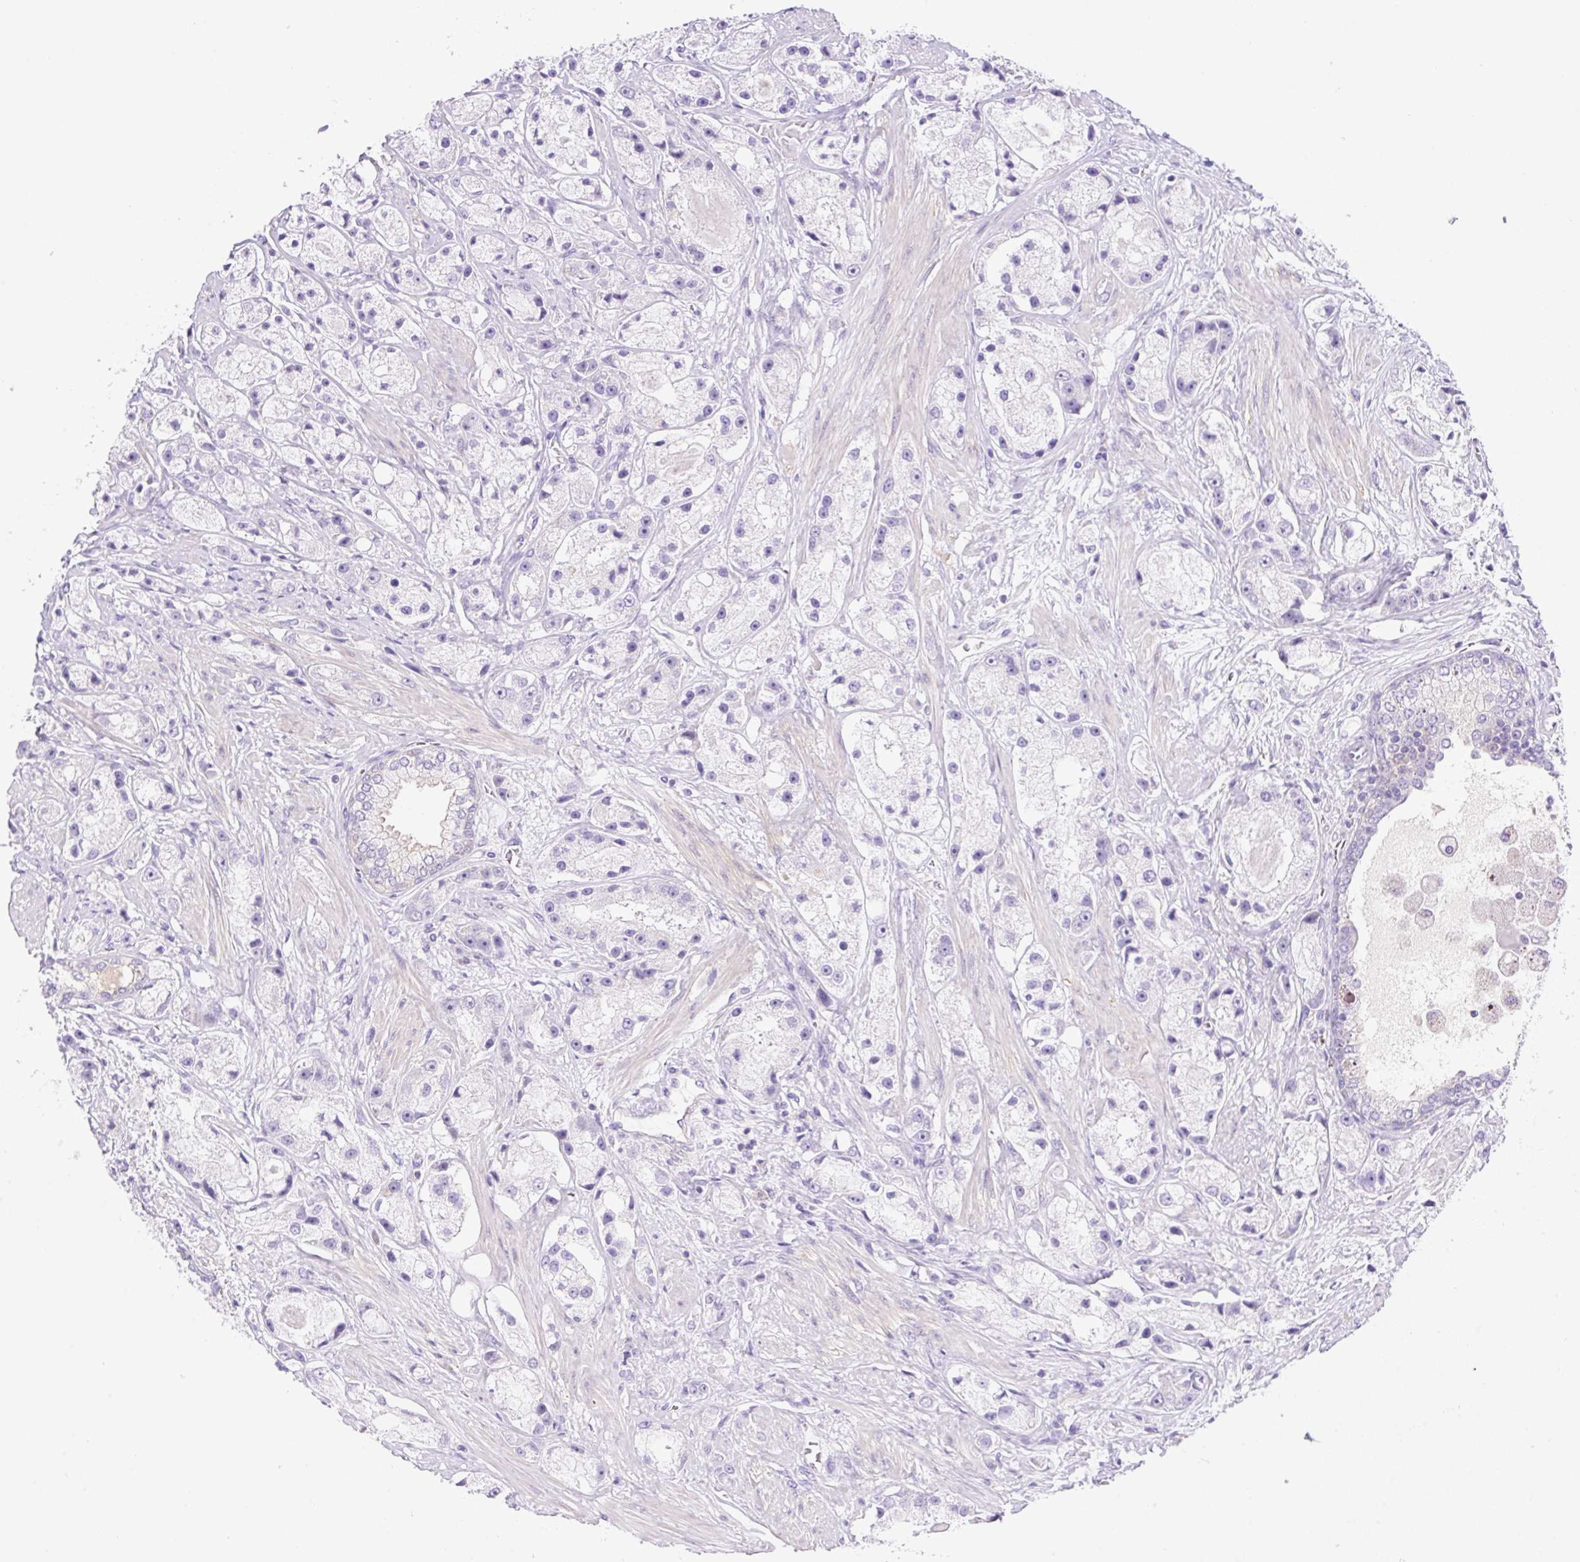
{"staining": {"intensity": "negative", "quantity": "none", "location": "none"}, "tissue": "prostate cancer", "cell_type": "Tumor cells", "image_type": "cancer", "snomed": [{"axis": "morphology", "description": "Adenocarcinoma, High grade"}, {"axis": "topography", "description": "Prostate"}], "caption": "IHC of high-grade adenocarcinoma (prostate) exhibits no positivity in tumor cells. Brightfield microscopy of IHC stained with DAB (3,3'-diaminobenzidine) (brown) and hematoxylin (blue), captured at high magnification.", "gene": "CAMK2B", "patient": {"sex": "male", "age": 67}}